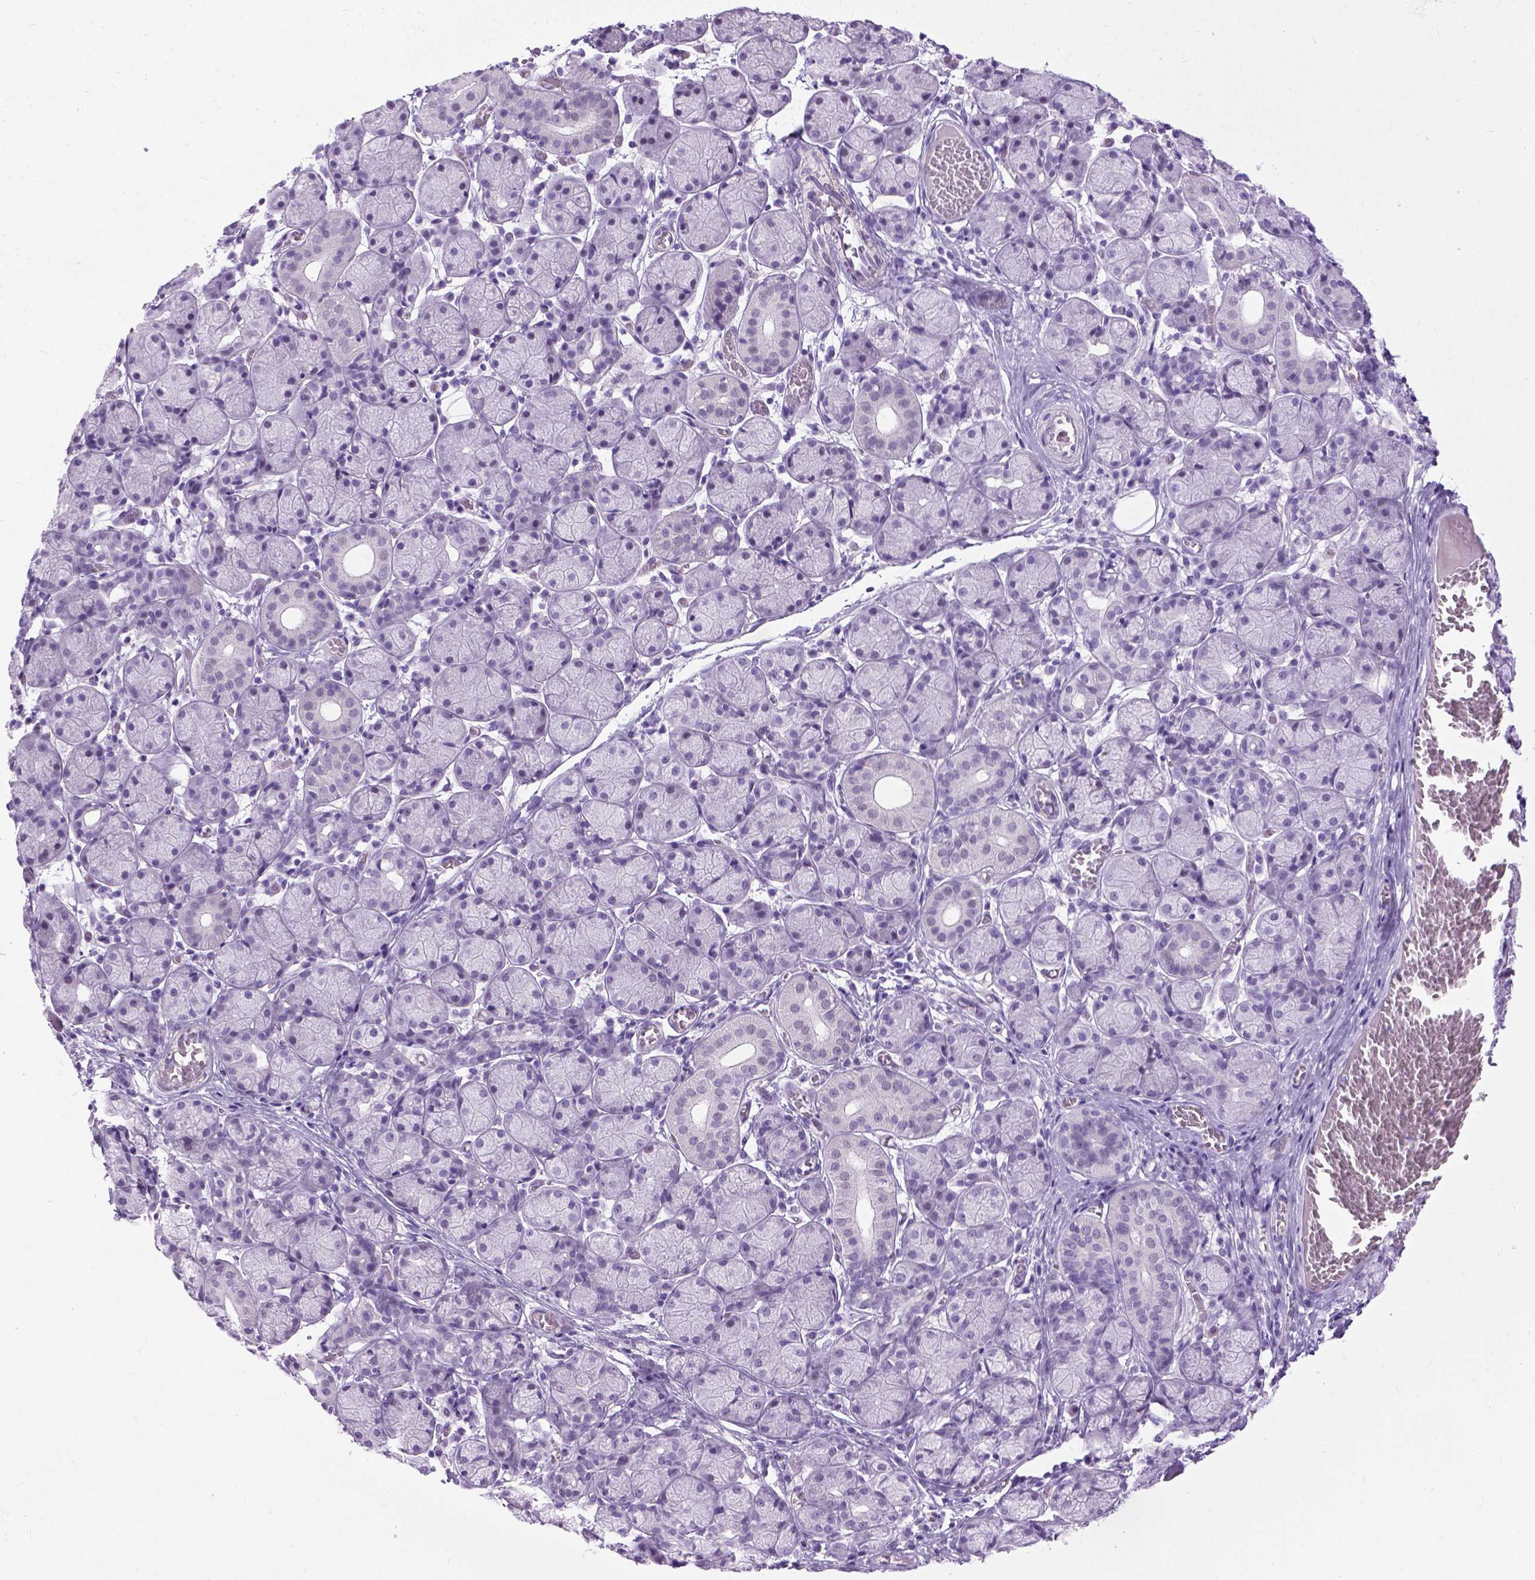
{"staining": {"intensity": "negative", "quantity": "none", "location": "none"}, "tissue": "salivary gland", "cell_type": "Glandular cells", "image_type": "normal", "snomed": [{"axis": "morphology", "description": "Normal tissue, NOS"}, {"axis": "topography", "description": "Salivary gland"}, {"axis": "topography", "description": "Peripheral nerve tissue"}], "caption": "This histopathology image is of unremarkable salivary gland stained with immunohistochemistry to label a protein in brown with the nuclei are counter-stained blue. There is no staining in glandular cells.", "gene": "PROB1", "patient": {"sex": "female", "age": 24}}